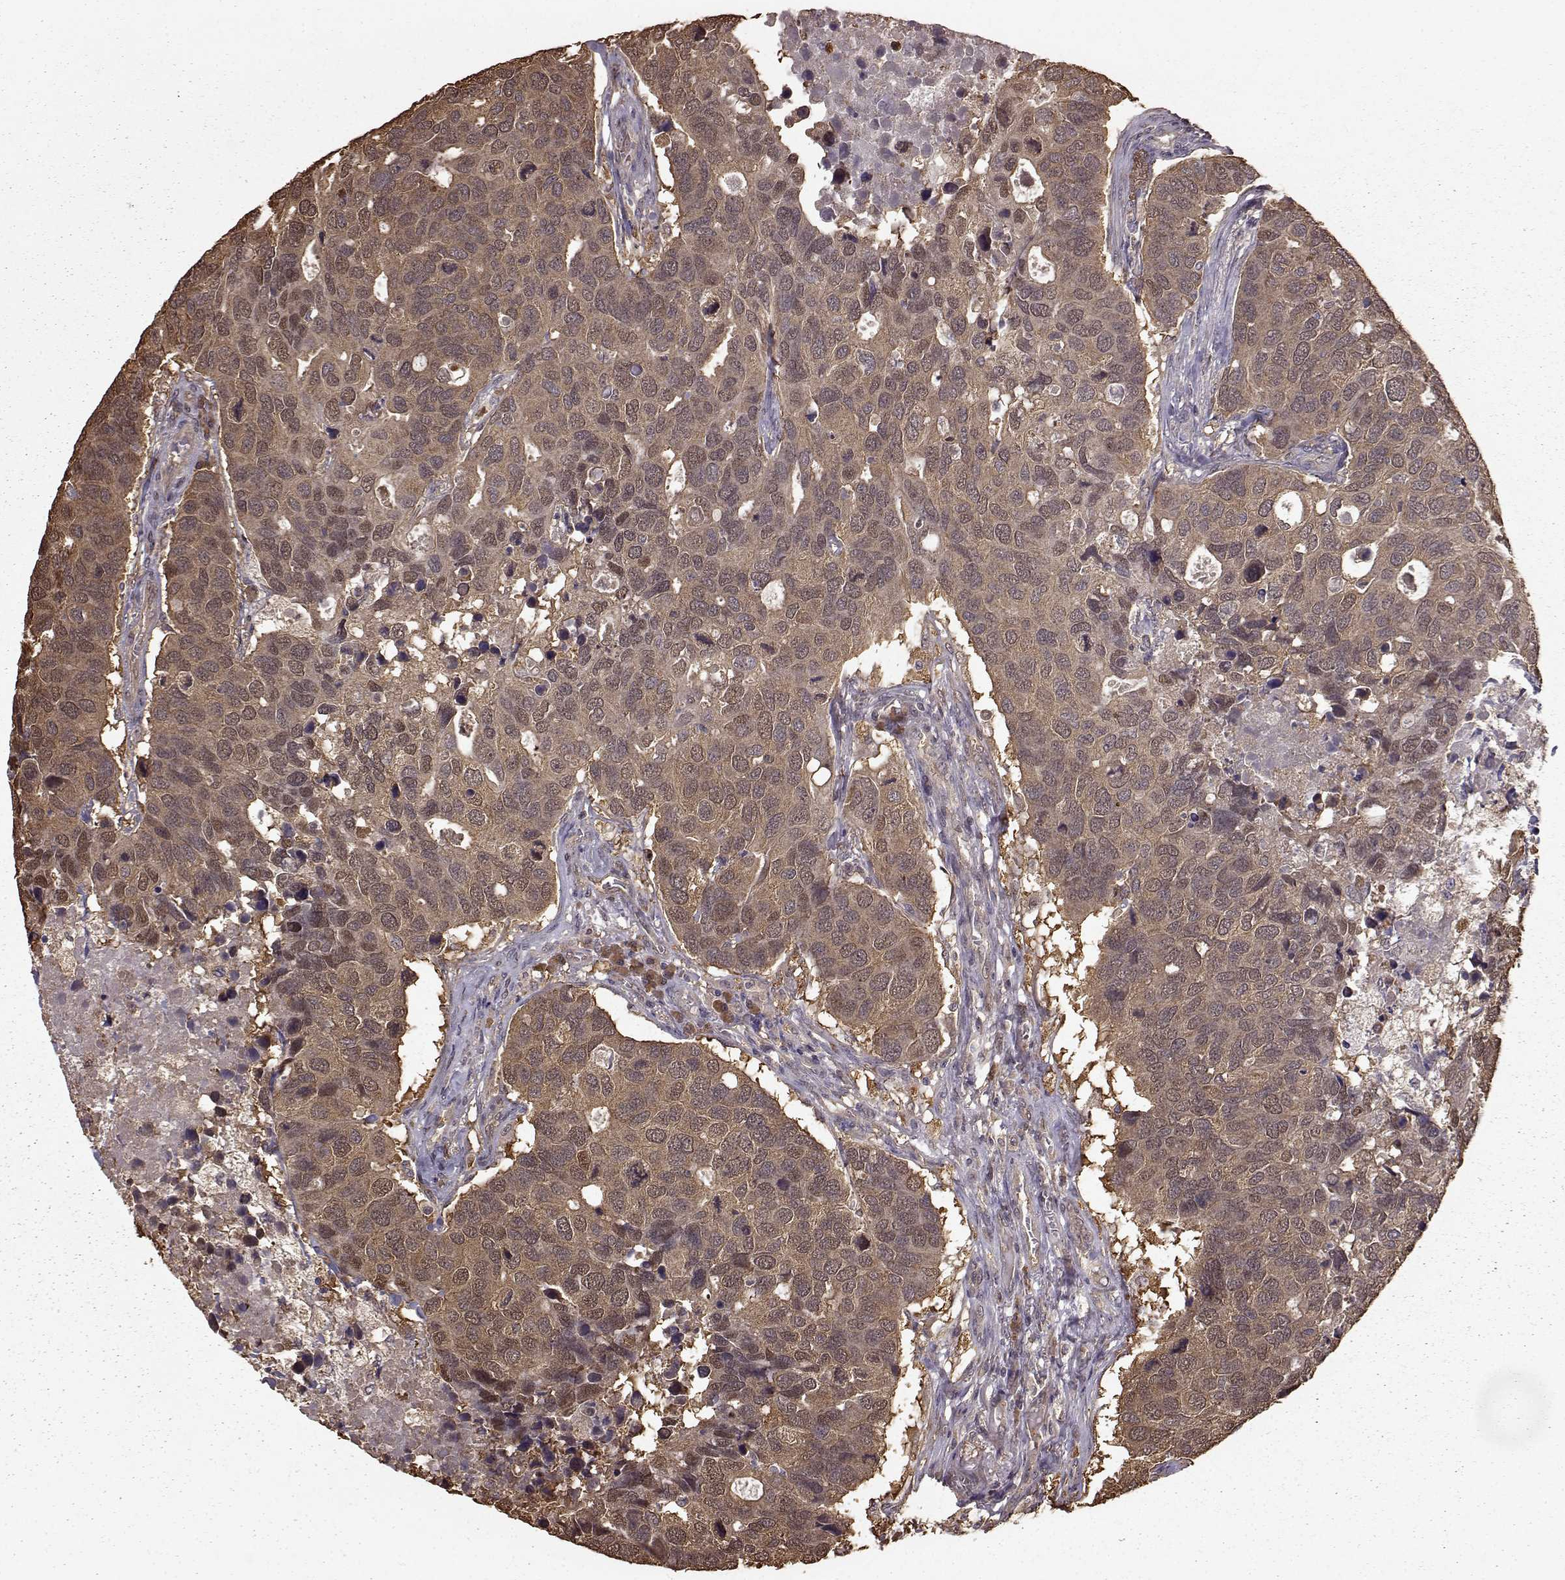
{"staining": {"intensity": "strong", "quantity": "25%-75%", "location": "cytoplasmic/membranous"}, "tissue": "breast cancer", "cell_type": "Tumor cells", "image_type": "cancer", "snomed": [{"axis": "morphology", "description": "Duct carcinoma"}, {"axis": "topography", "description": "Breast"}], "caption": "This is a micrograph of IHC staining of breast cancer, which shows strong positivity in the cytoplasmic/membranous of tumor cells.", "gene": "NME1-NME2", "patient": {"sex": "female", "age": 83}}